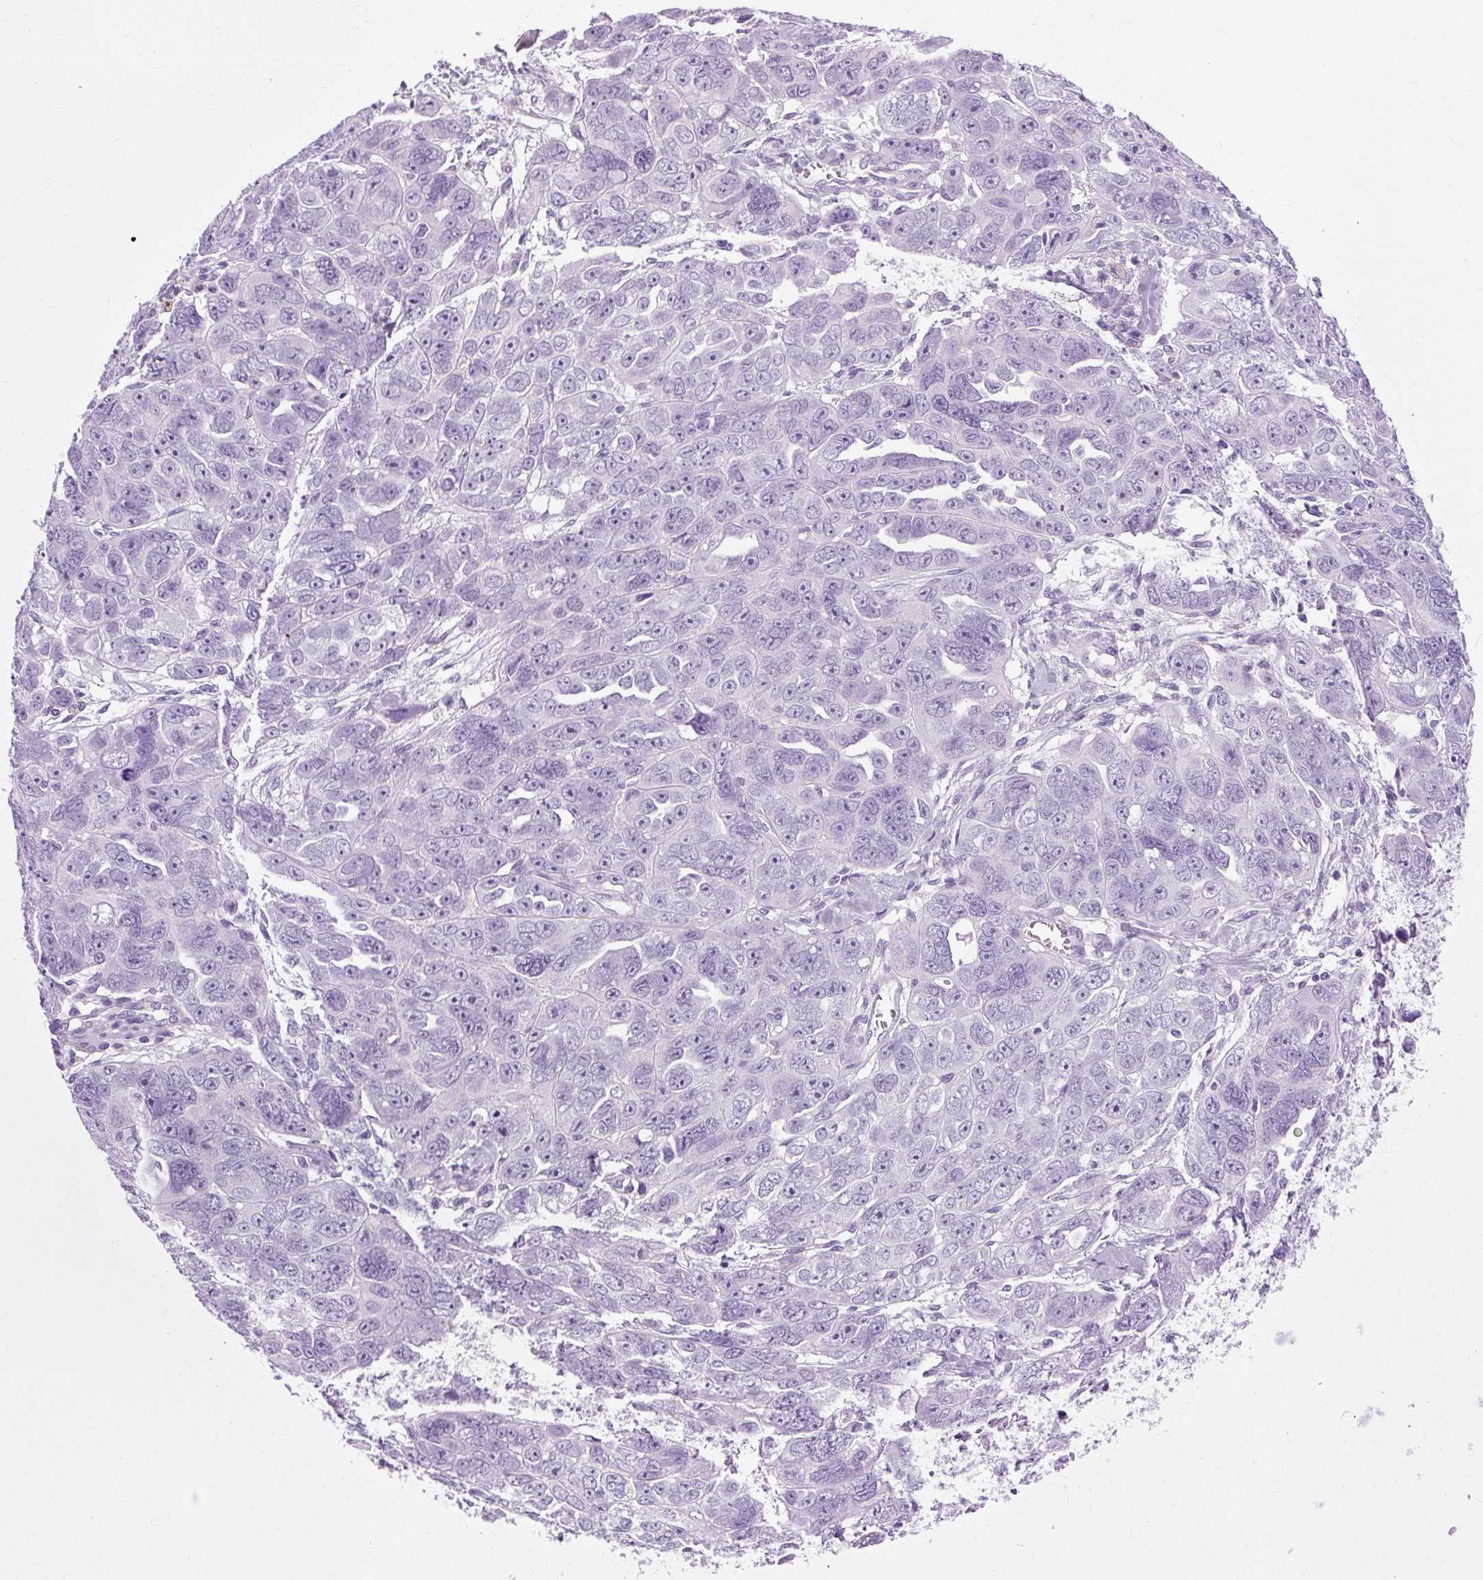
{"staining": {"intensity": "negative", "quantity": "none", "location": "none"}, "tissue": "ovarian cancer", "cell_type": "Tumor cells", "image_type": "cancer", "snomed": [{"axis": "morphology", "description": "Cystadenocarcinoma, serous, NOS"}, {"axis": "topography", "description": "Ovary"}], "caption": "Image shows no protein positivity in tumor cells of ovarian serous cystadenocarcinoma tissue.", "gene": "B3GNT4", "patient": {"sex": "female", "age": 63}}